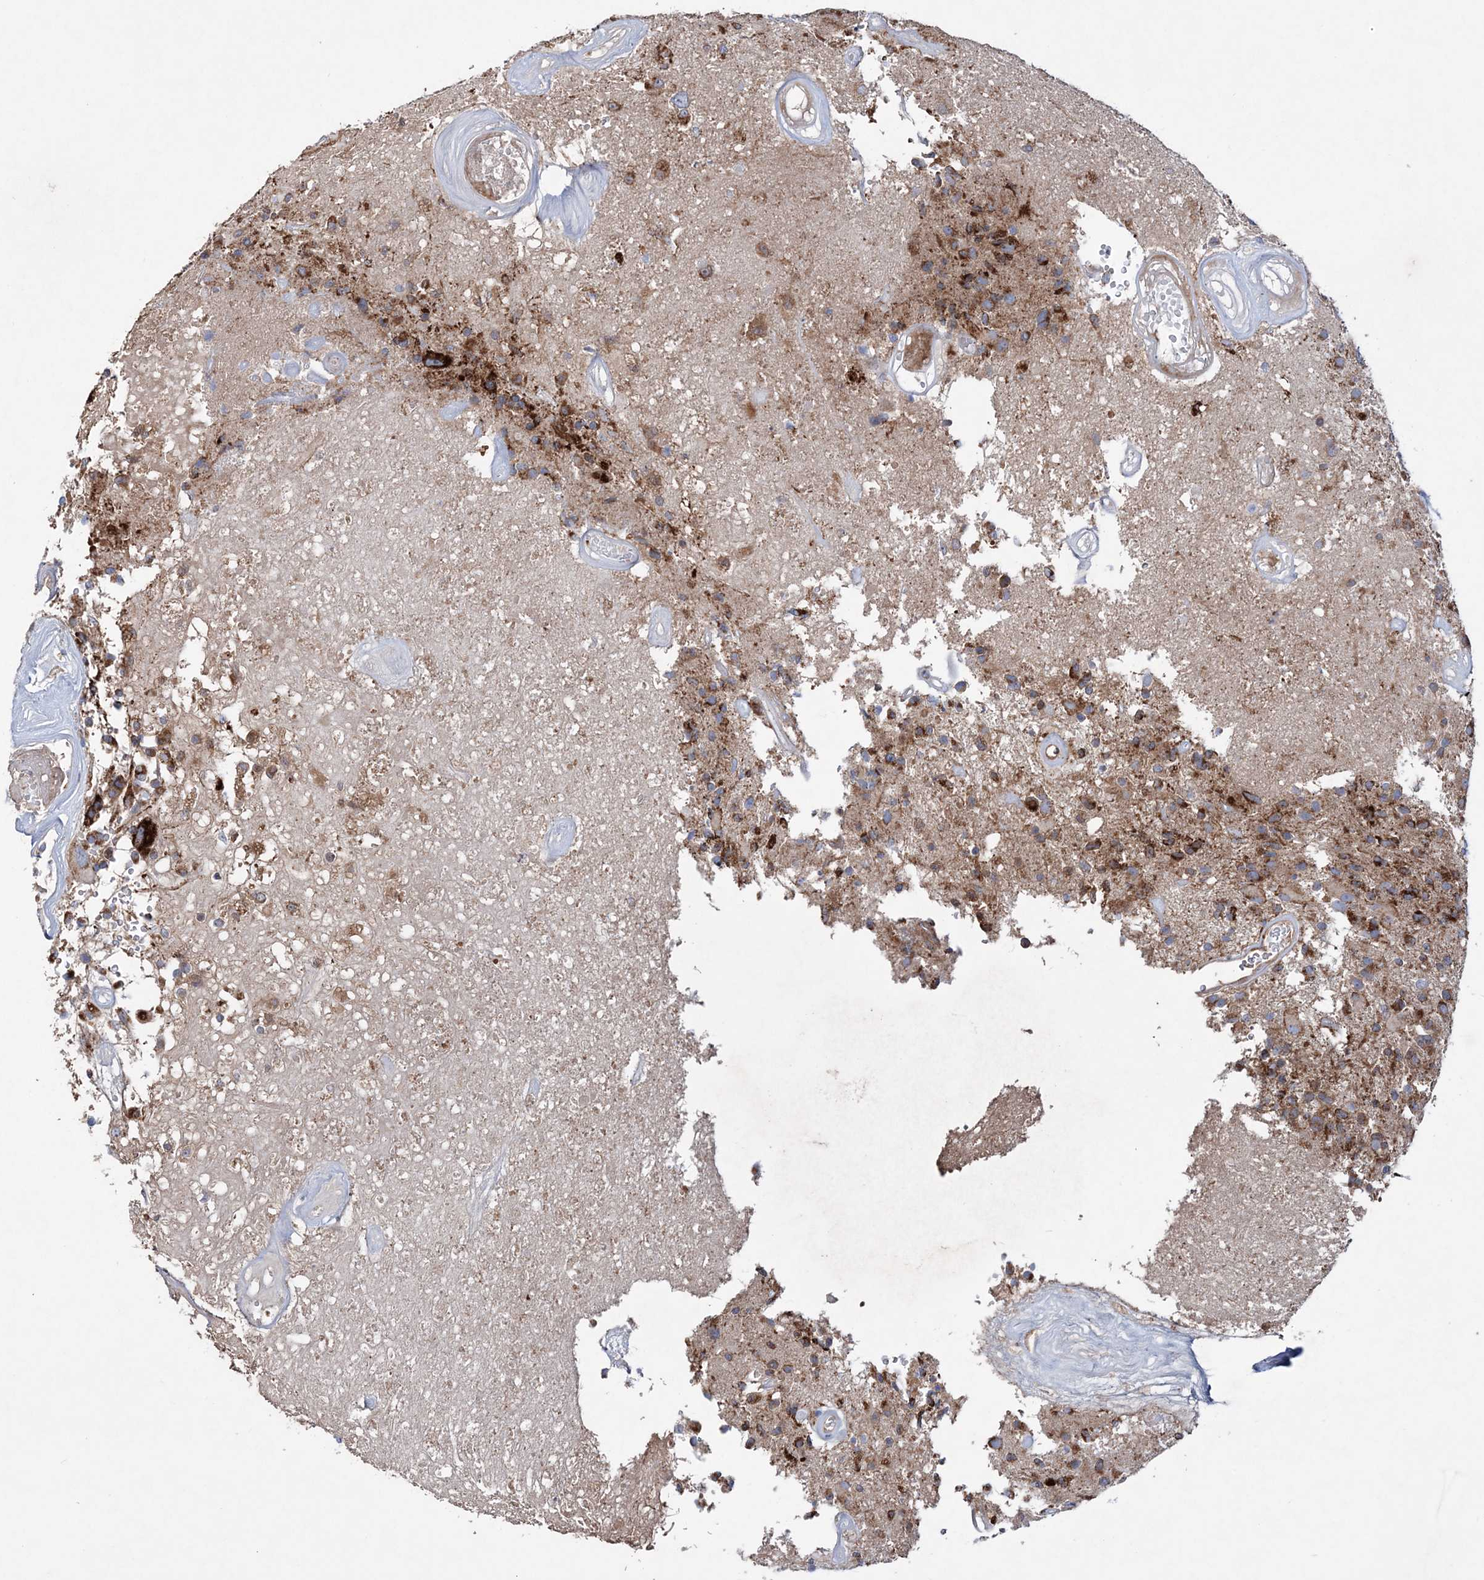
{"staining": {"intensity": "moderate", "quantity": ">75%", "location": "cytoplasmic/membranous"}, "tissue": "glioma", "cell_type": "Tumor cells", "image_type": "cancer", "snomed": [{"axis": "morphology", "description": "Glioma, malignant, High grade"}, {"axis": "morphology", "description": "Glioblastoma, NOS"}, {"axis": "topography", "description": "Brain"}], "caption": "A high-resolution photomicrograph shows immunohistochemistry staining of high-grade glioma (malignant), which shows moderate cytoplasmic/membranous expression in approximately >75% of tumor cells. The staining was performed using DAB (3,3'-diaminobenzidine) to visualize the protein expression in brown, while the nuclei were stained in blue with hematoxylin (Magnification: 20x).", "gene": "NGLY1", "patient": {"sex": "male", "age": 60}}